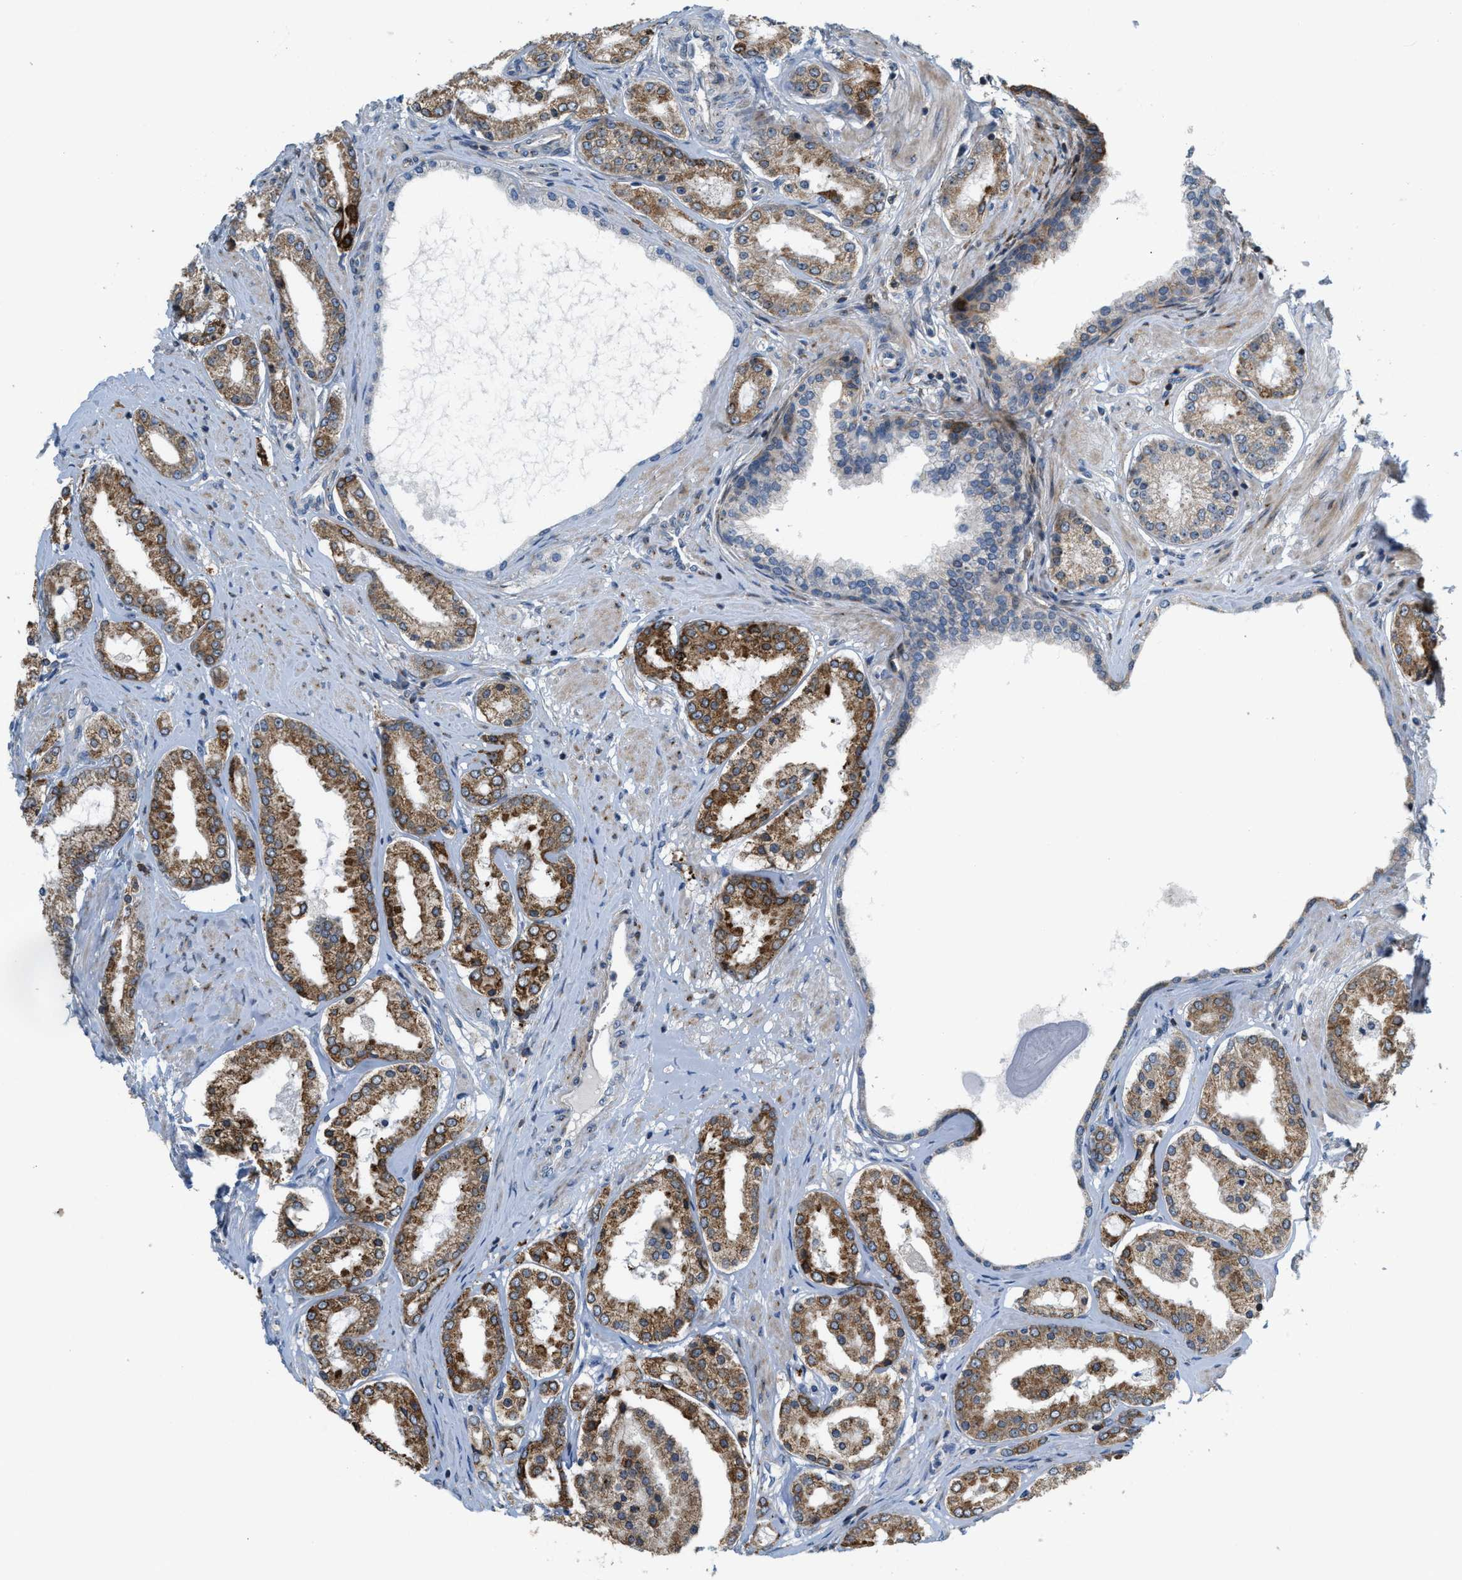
{"staining": {"intensity": "moderate", "quantity": ">75%", "location": "cytoplasmic/membranous"}, "tissue": "prostate cancer", "cell_type": "Tumor cells", "image_type": "cancer", "snomed": [{"axis": "morphology", "description": "Adenocarcinoma, Low grade"}, {"axis": "topography", "description": "Prostate"}], "caption": "About >75% of tumor cells in human prostate cancer demonstrate moderate cytoplasmic/membranous protein staining as visualized by brown immunohistochemical staining.", "gene": "DIPK1A", "patient": {"sex": "male", "age": 63}}